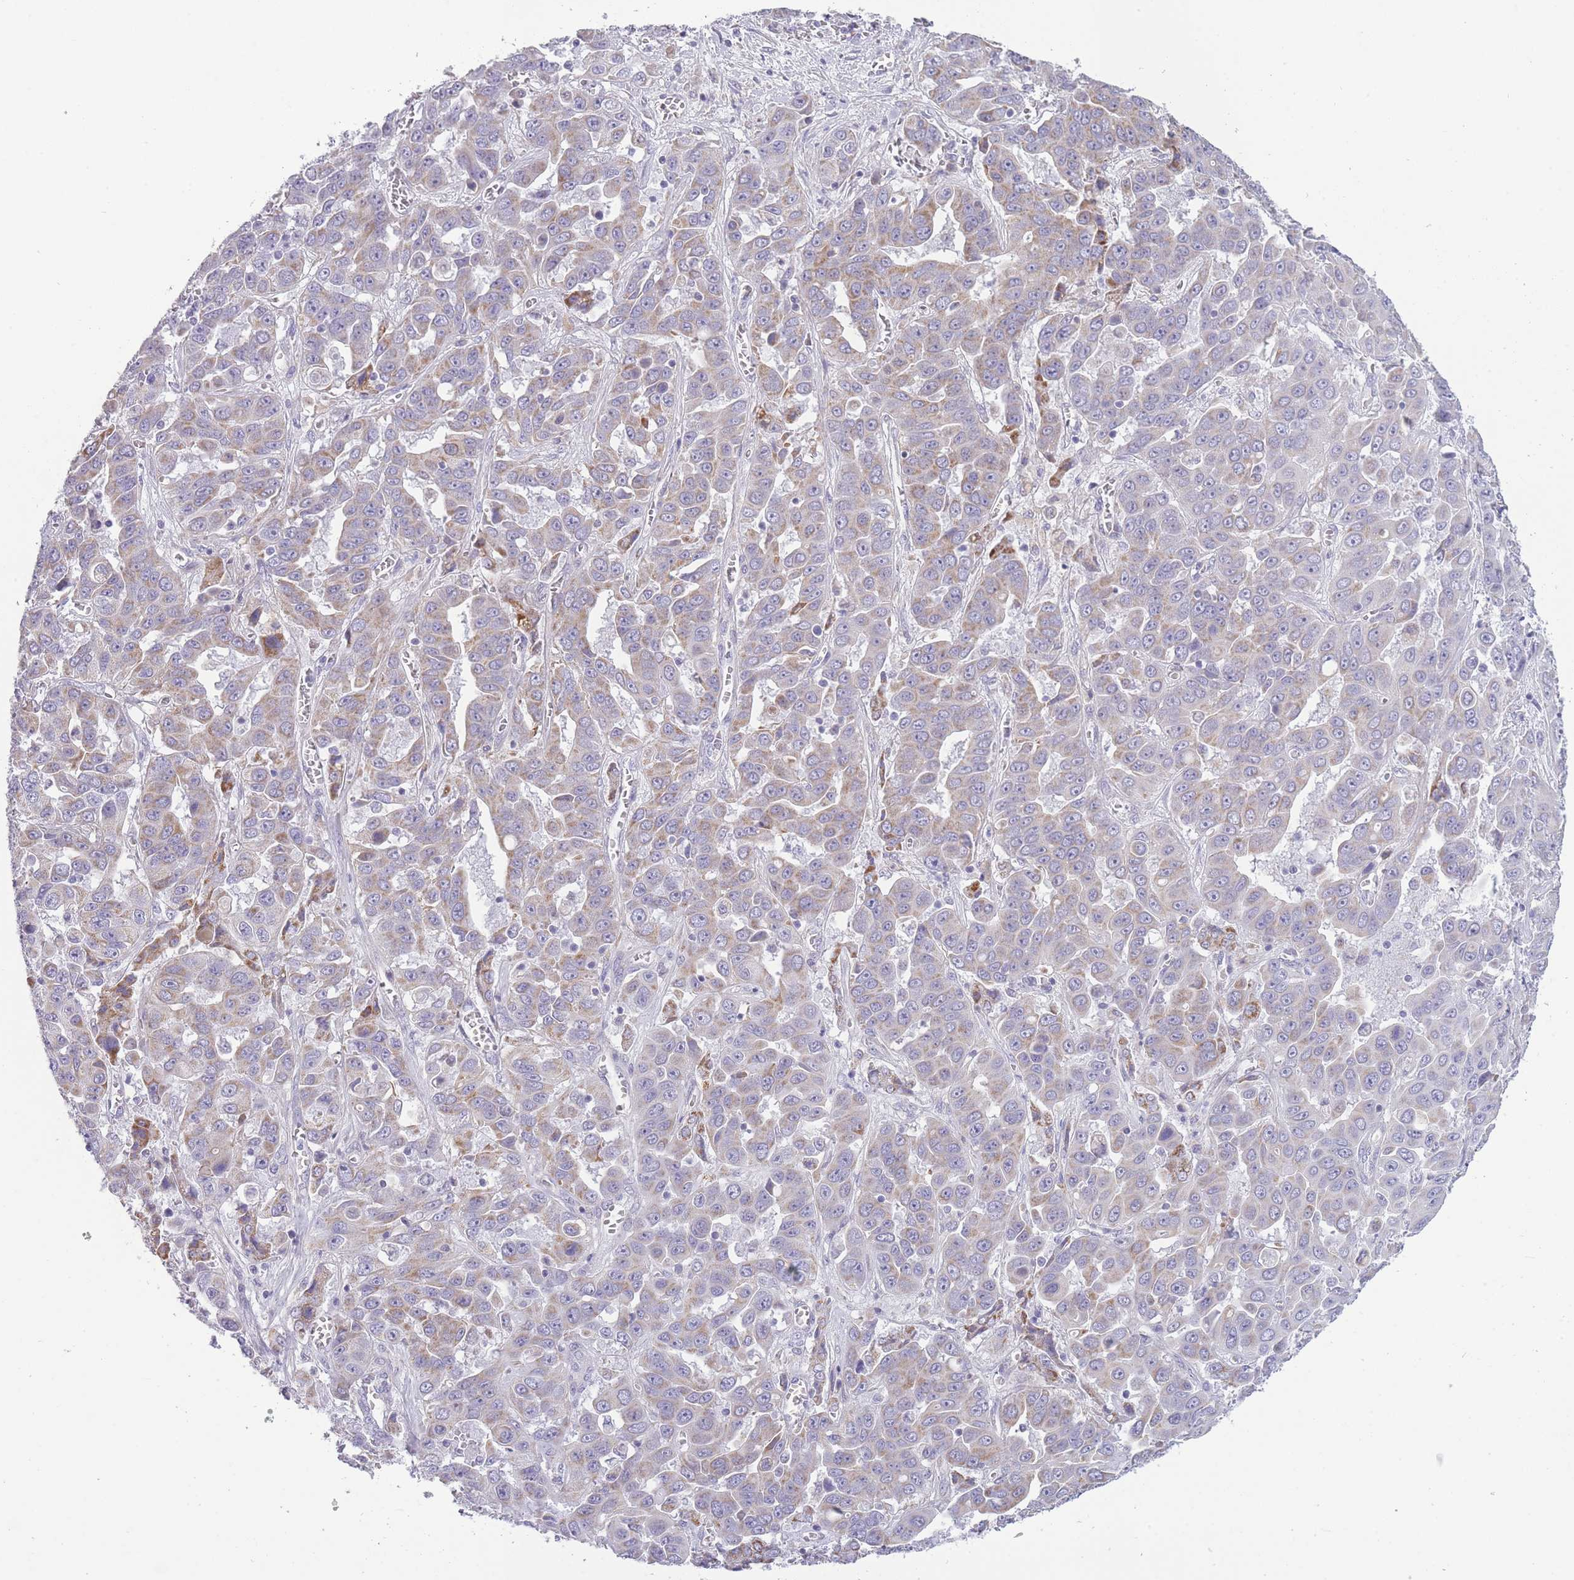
{"staining": {"intensity": "weak", "quantity": "<25%", "location": "cytoplasmic/membranous"}, "tissue": "liver cancer", "cell_type": "Tumor cells", "image_type": "cancer", "snomed": [{"axis": "morphology", "description": "Cholangiocarcinoma"}, {"axis": "topography", "description": "Liver"}], "caption": "High magnification brightfield microscopy of liver cancer stained with DAB (brown) and counterstained with hematoxylin (blue): tumor cells show no significant expression. The staining is performed using DAB brown chromogen with nuclei counter-stained in using hematoxylin.", "gene": "ZBTB24", "patient": {"sex": "female", "age": 52}}